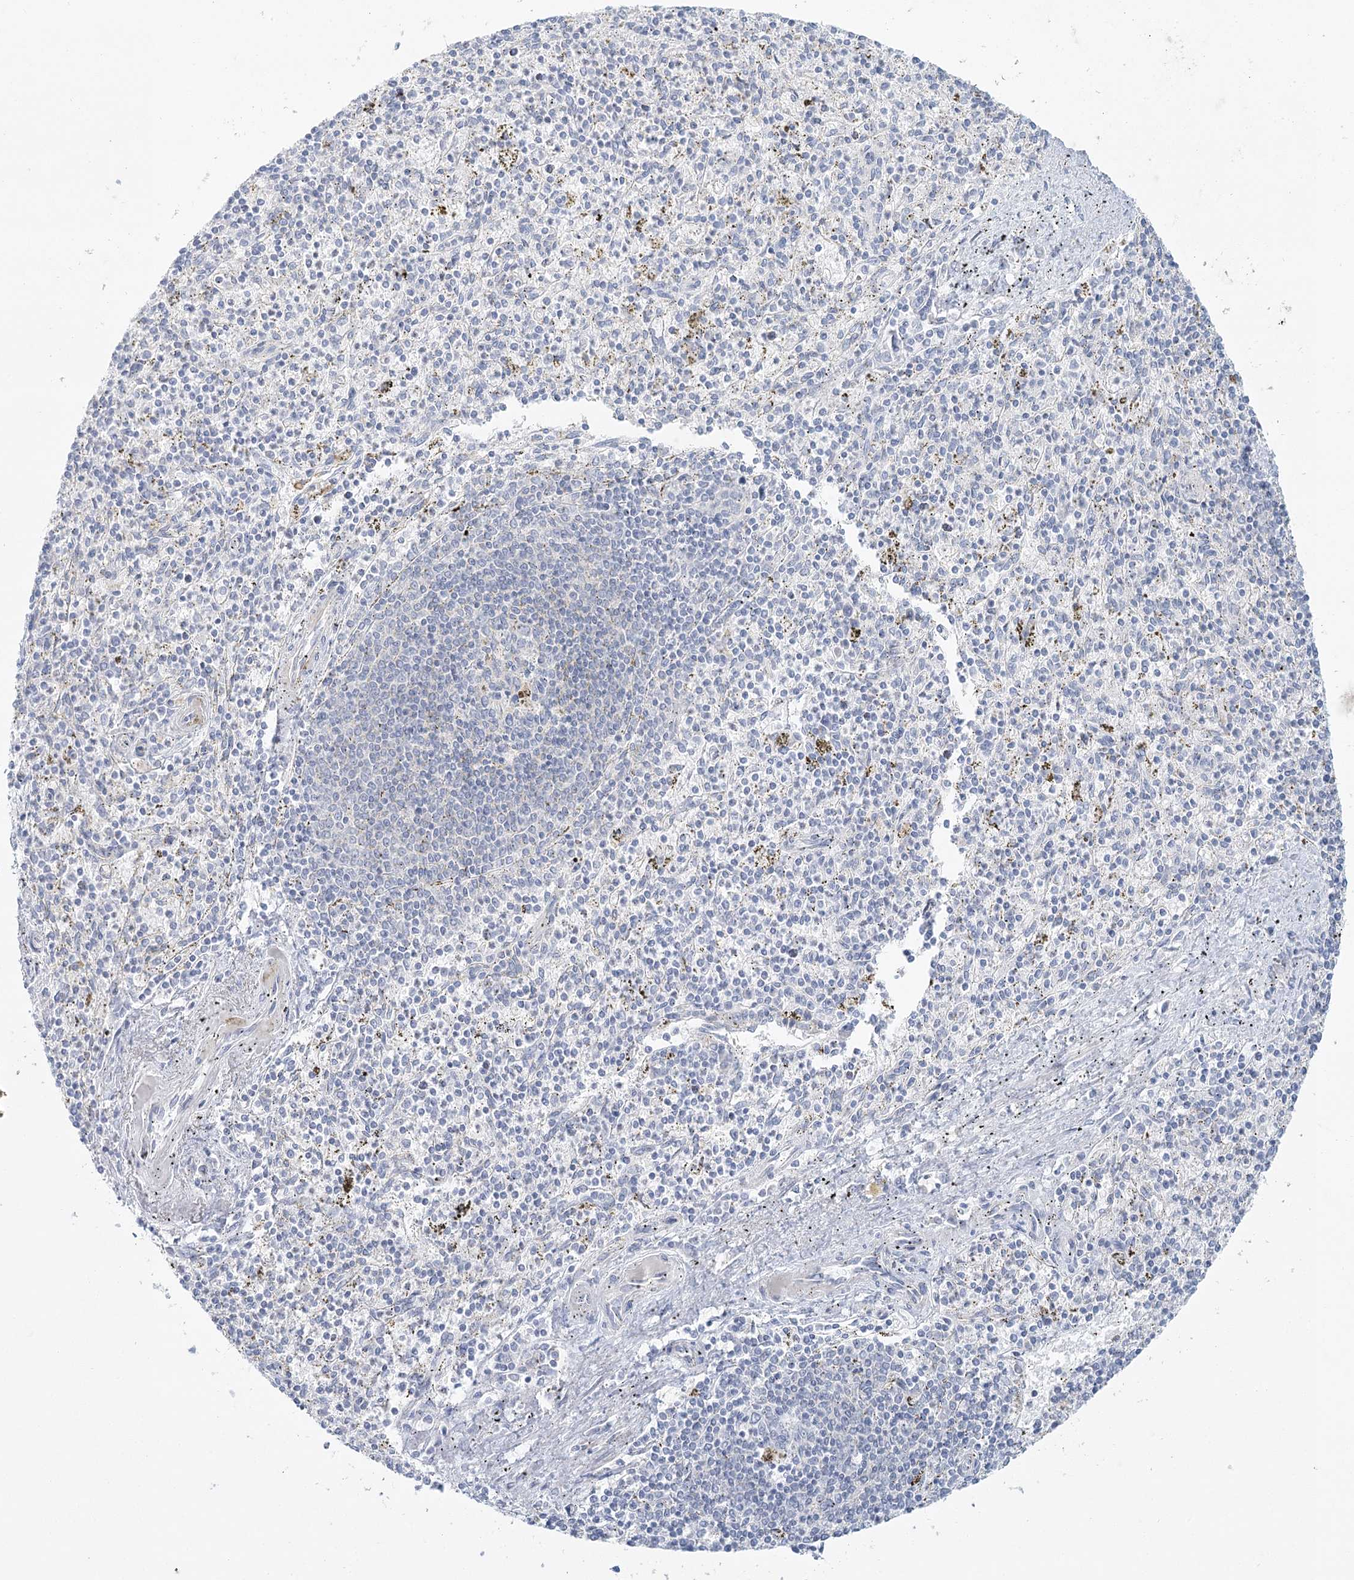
{"staining": {"intensity": "negative", "quantity": "none", "location": "none"}, "tissue": "spleen", "cell_type": "Cells in red pulp", "image_type": "normal", "snomed": [{"axis": "morphology", "description": "Normal tissue, NOS"}, {"axis": "topography", "description": "Spleen"}], "caption": "An immunohistochemistry (IHC) image of normal spleen is shown. There is no staining in cells in red pulp of spleen.", "gene": "DMGDH", "patient": {"sex": "male", "age": 72}}